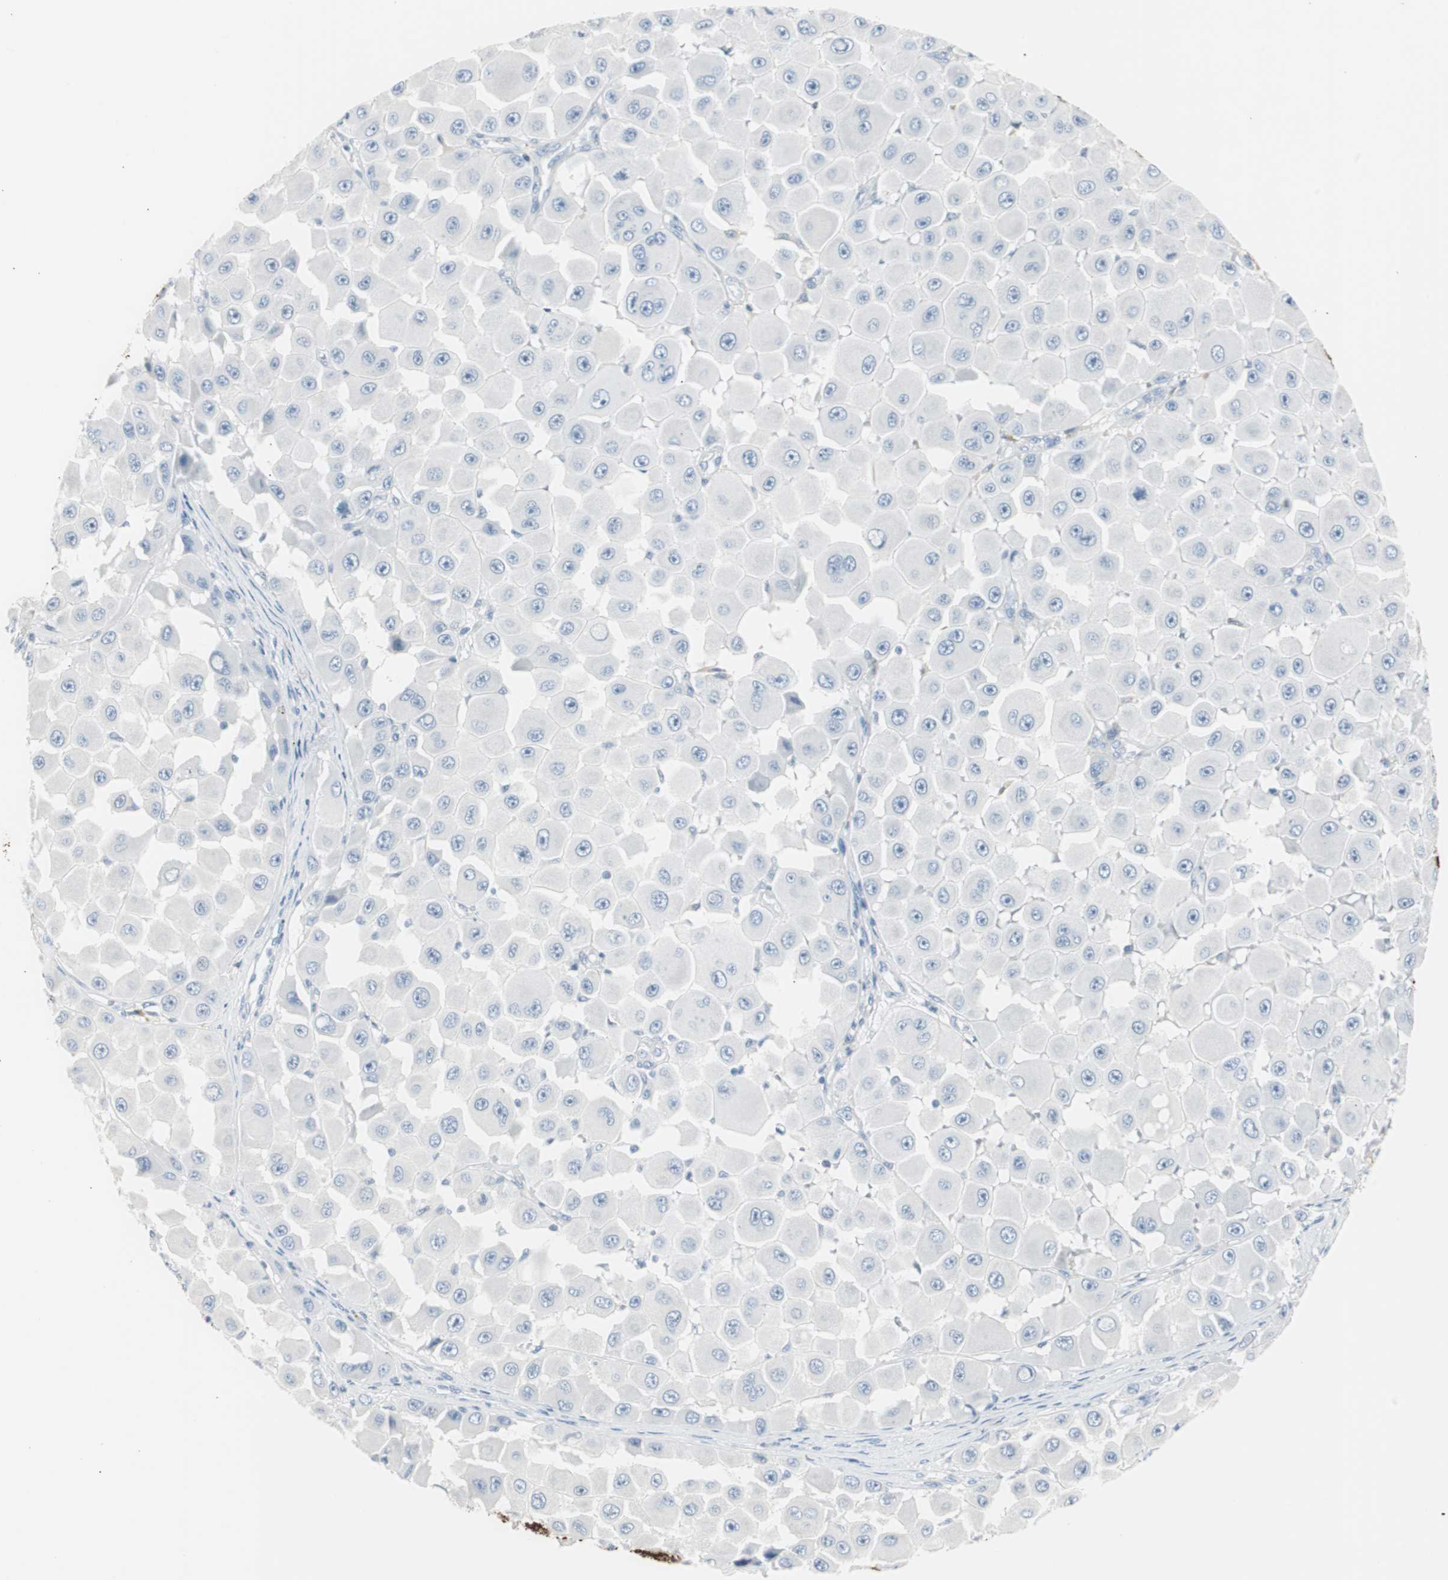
{"staining": {"intensity": "negative", "quantity": "none", "location": "none"}, "tissue": "melanoma", "cell_type": "Tumor cells", "image_type": "cancer", "snomed": [{"axis": "morphology", "description": "Malignant melanoma, NOS"}, {"axis": "topography", "description": "Skin"}], "caption": "The immunohistochemistry (IHC) micrograph has no significant staining in tumor cells of melanoma tissue. The staining is performed using DAB (3,3'-diaminobenzidine) brown chromogen with nuclei counter-stained in using hematoxylin.", "gene": "S100A7", "patient": {"sex": "female", "age": 81}}